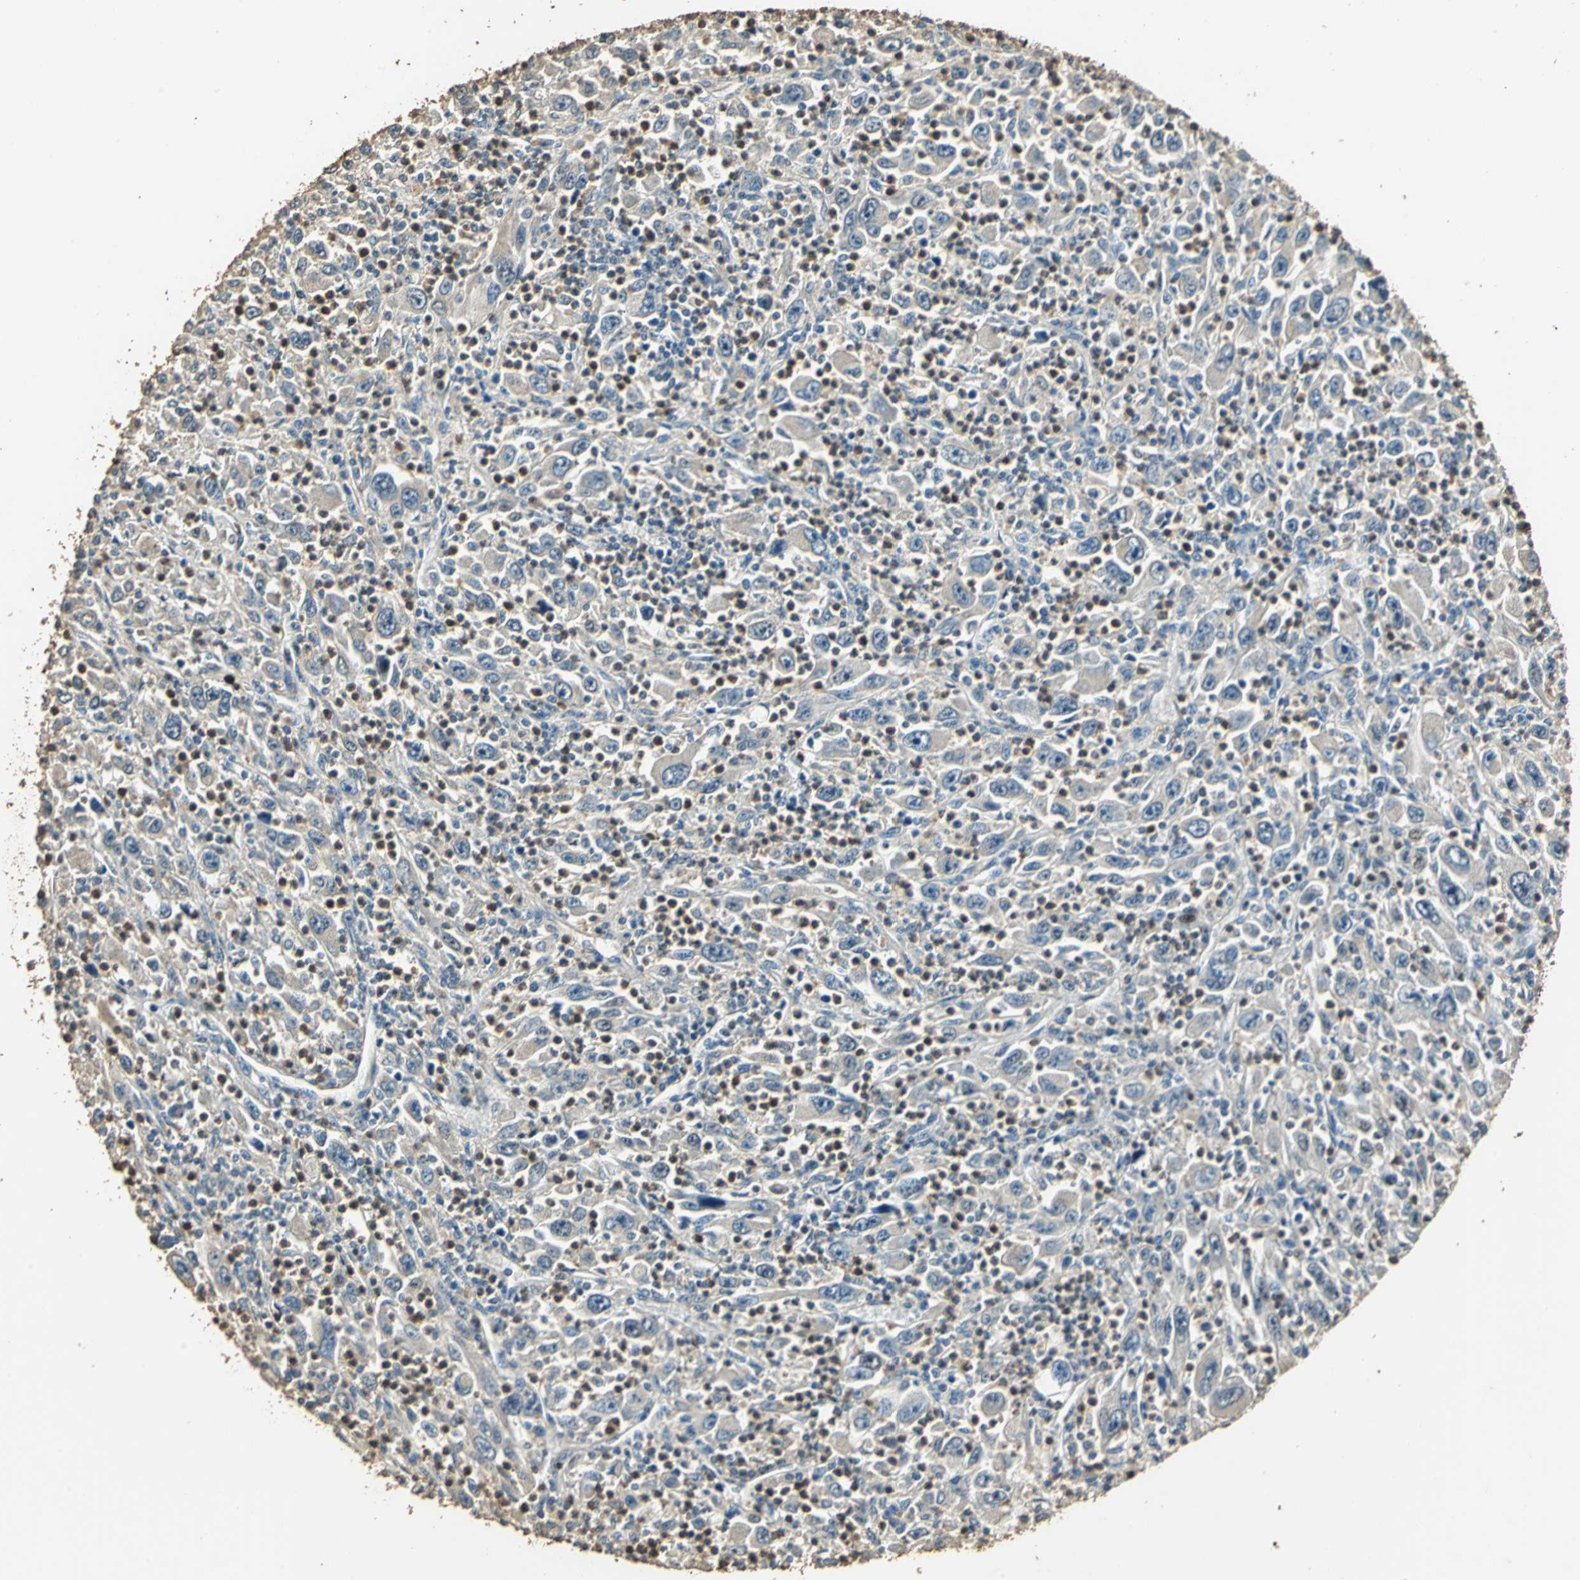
{"staining": {"intensity": "moderate", "quantity": "25%-75%", "location": "cytoplasmic/membranous,nuclear"}, "tissue": "melanoma", "cell_type": "Tumor cells", "image_type": "cancer", "snomed": [{"axis": "morphology", "description": "Malignant melanoma, Metastatic site"}, {"axis": "topography", "description": "Skin"}], "caption": "Approximately 25%-75% of tumor cells in malignant melanoma (metastatic site) show moderate cytoplasmic/membranous and nuclear protein expression as visualized by brown immunohistochemical staining.", "gene": "TMPRSS4", "patient": {"sex": "female", "age": 56}}